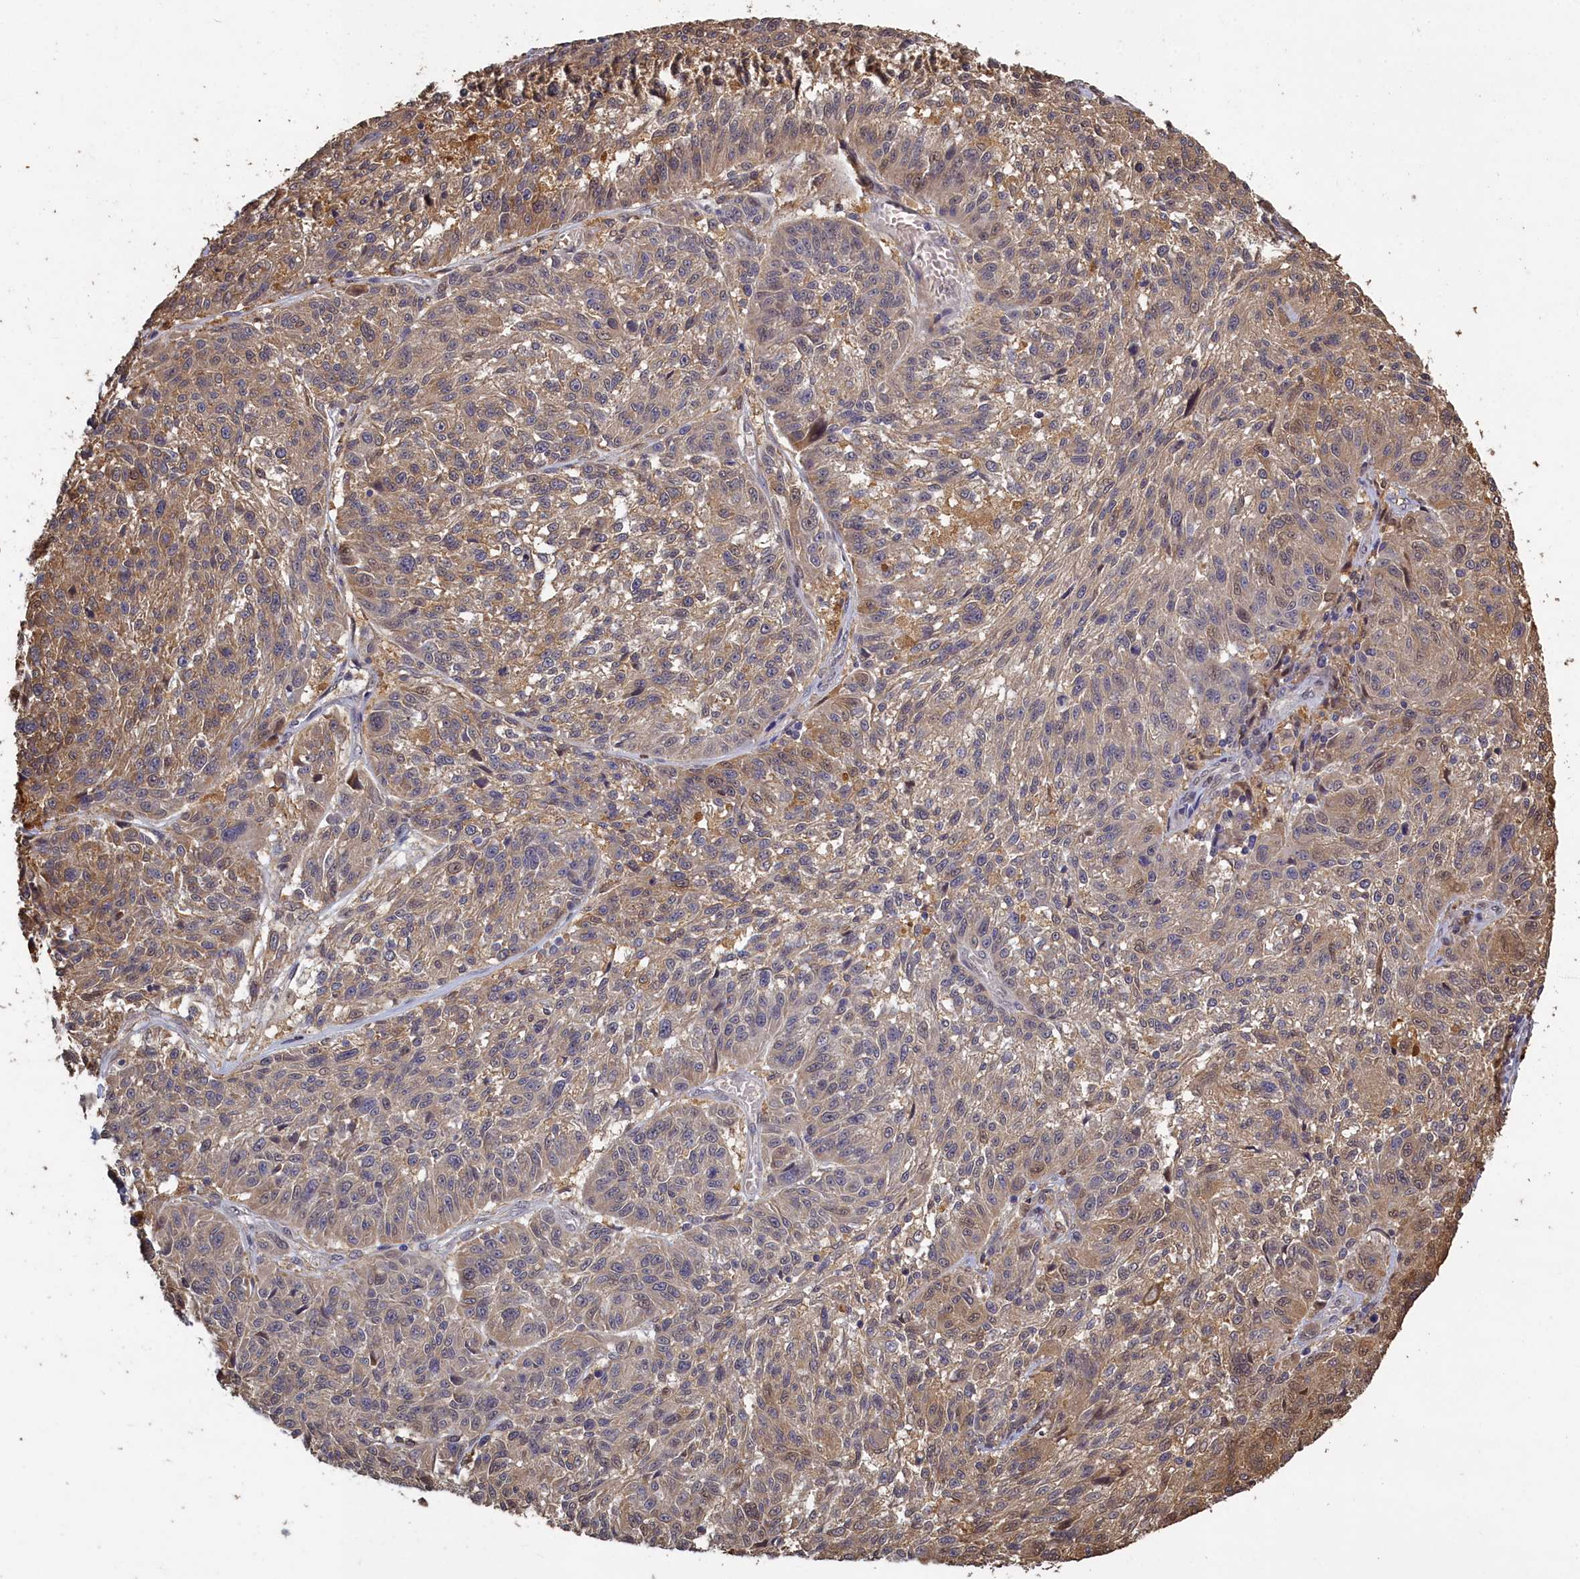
{"staining": {"intensity": "weak", "quantity": ">75%", "location": "cytoplasmic/membranous,nuclear"}, "tissue": "melanoma", "cell_type": "Tumor cells", "image_type": "cancer", "snomed": [{"axis": "morphology", "description": "Malignant melanoma, NOS"}, {"axis": "topography", "description": "Skin"}], "caption": "Protein staining of melanoma tissue shows weak cytoplasmic/membranous and nuclear expression in approximately >75% of tumor cells. (Brightfield microscopy of DAB IHC at high magnification).", "gene": "UCHL3", "patient": {"sex": "male", "age": 53}}